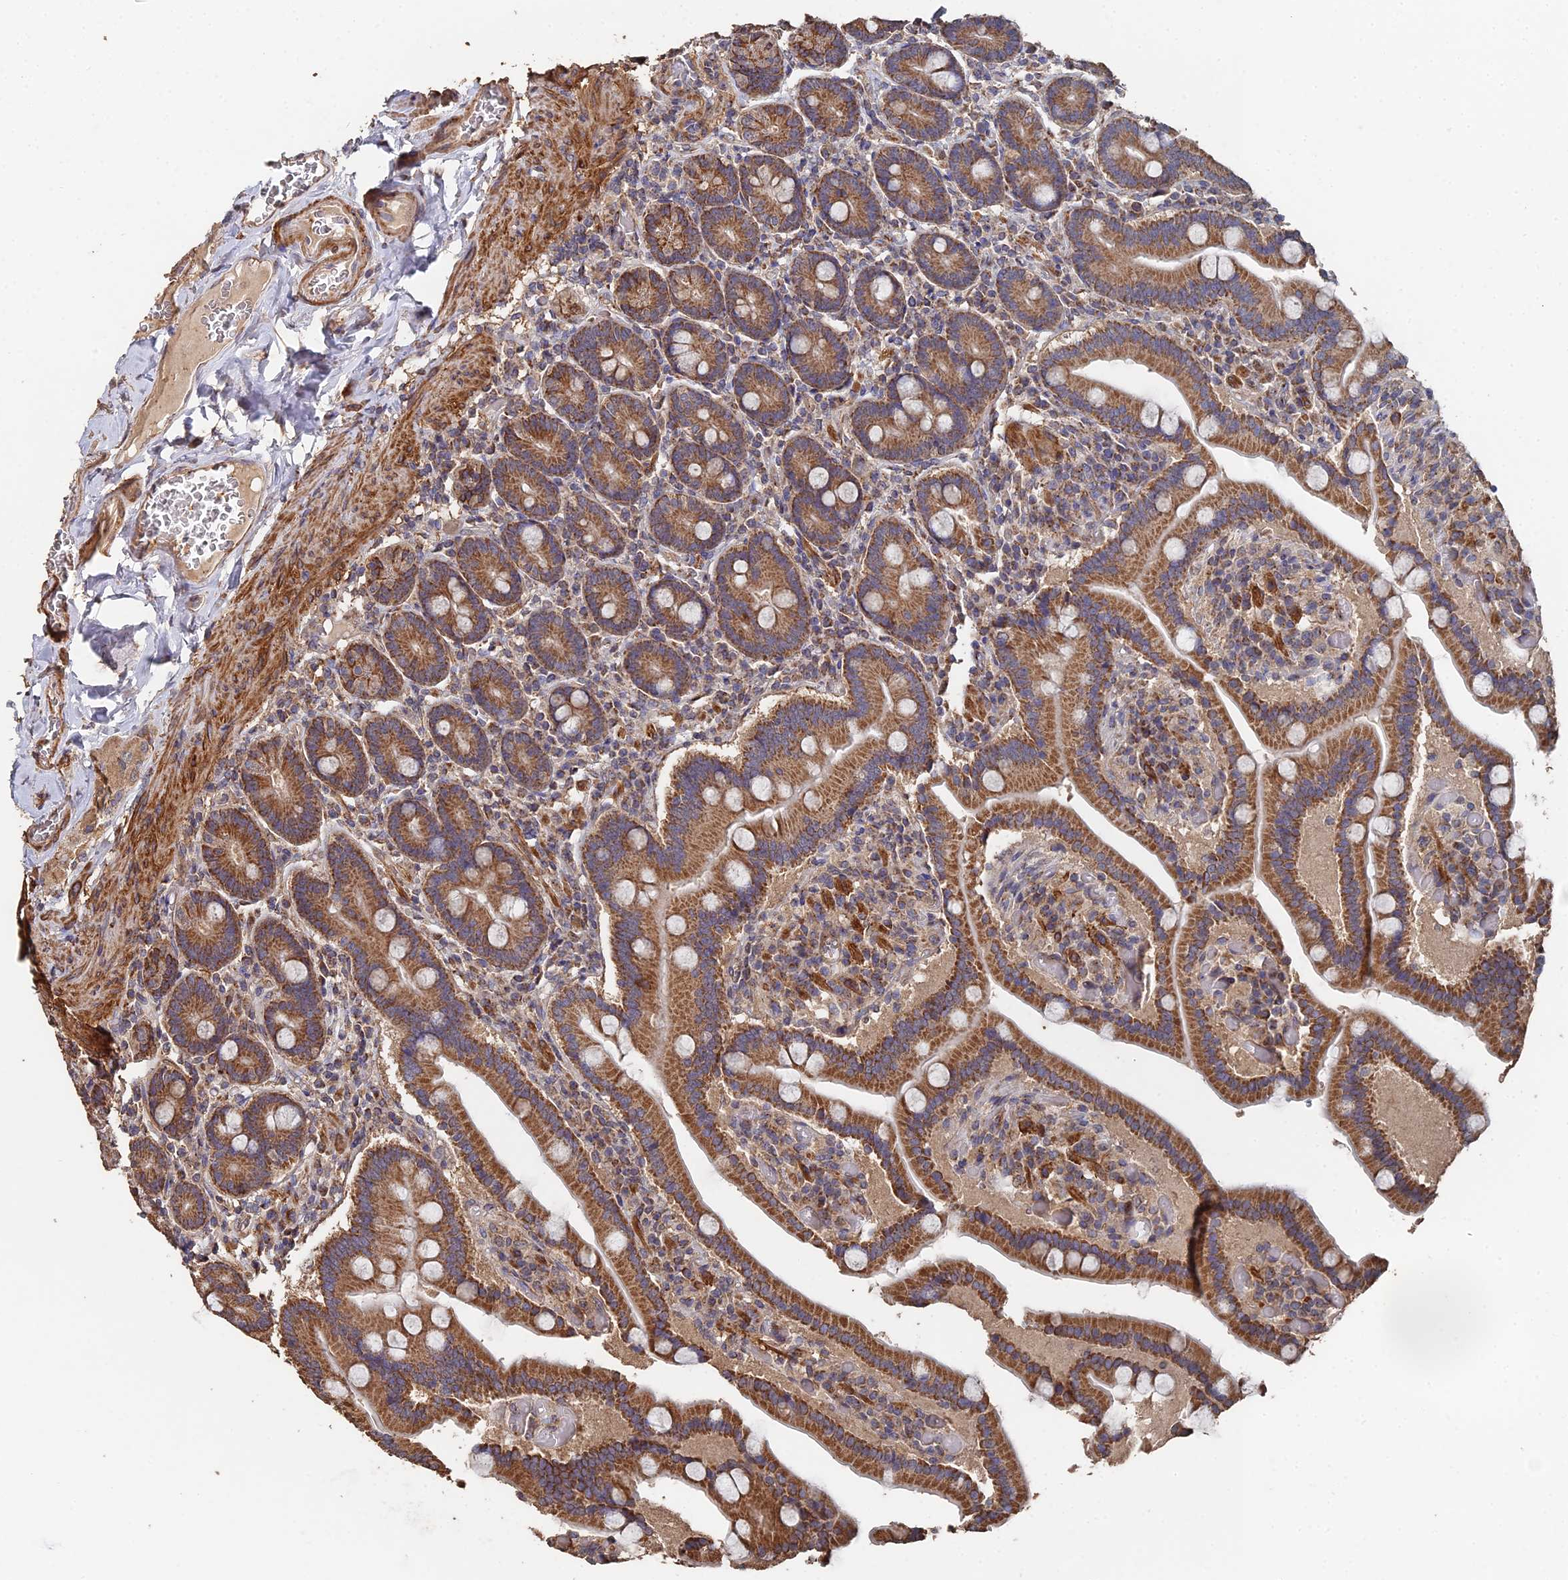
{"staining": {"intensity": "moderate", "quantity": ">75%", "location": "cytoplasmic/membranous"}, "tissue": "duodenum", "cell_type": "Glandular cells", "image_type": "normal", "snomed": [{"axis": "morphology", "description": "Normal tissue, NOS"}, {"axis": "topography", "description": "Duodenum"}], "caption": "This histopathology image exhibits IHC staining of benign human duodenum, with medium moderate cytoplasmic/membranous staining in about >75% of glandular cells.", "gene": "SPANXN4", "patient": {"sex": "female", "age": 62}}